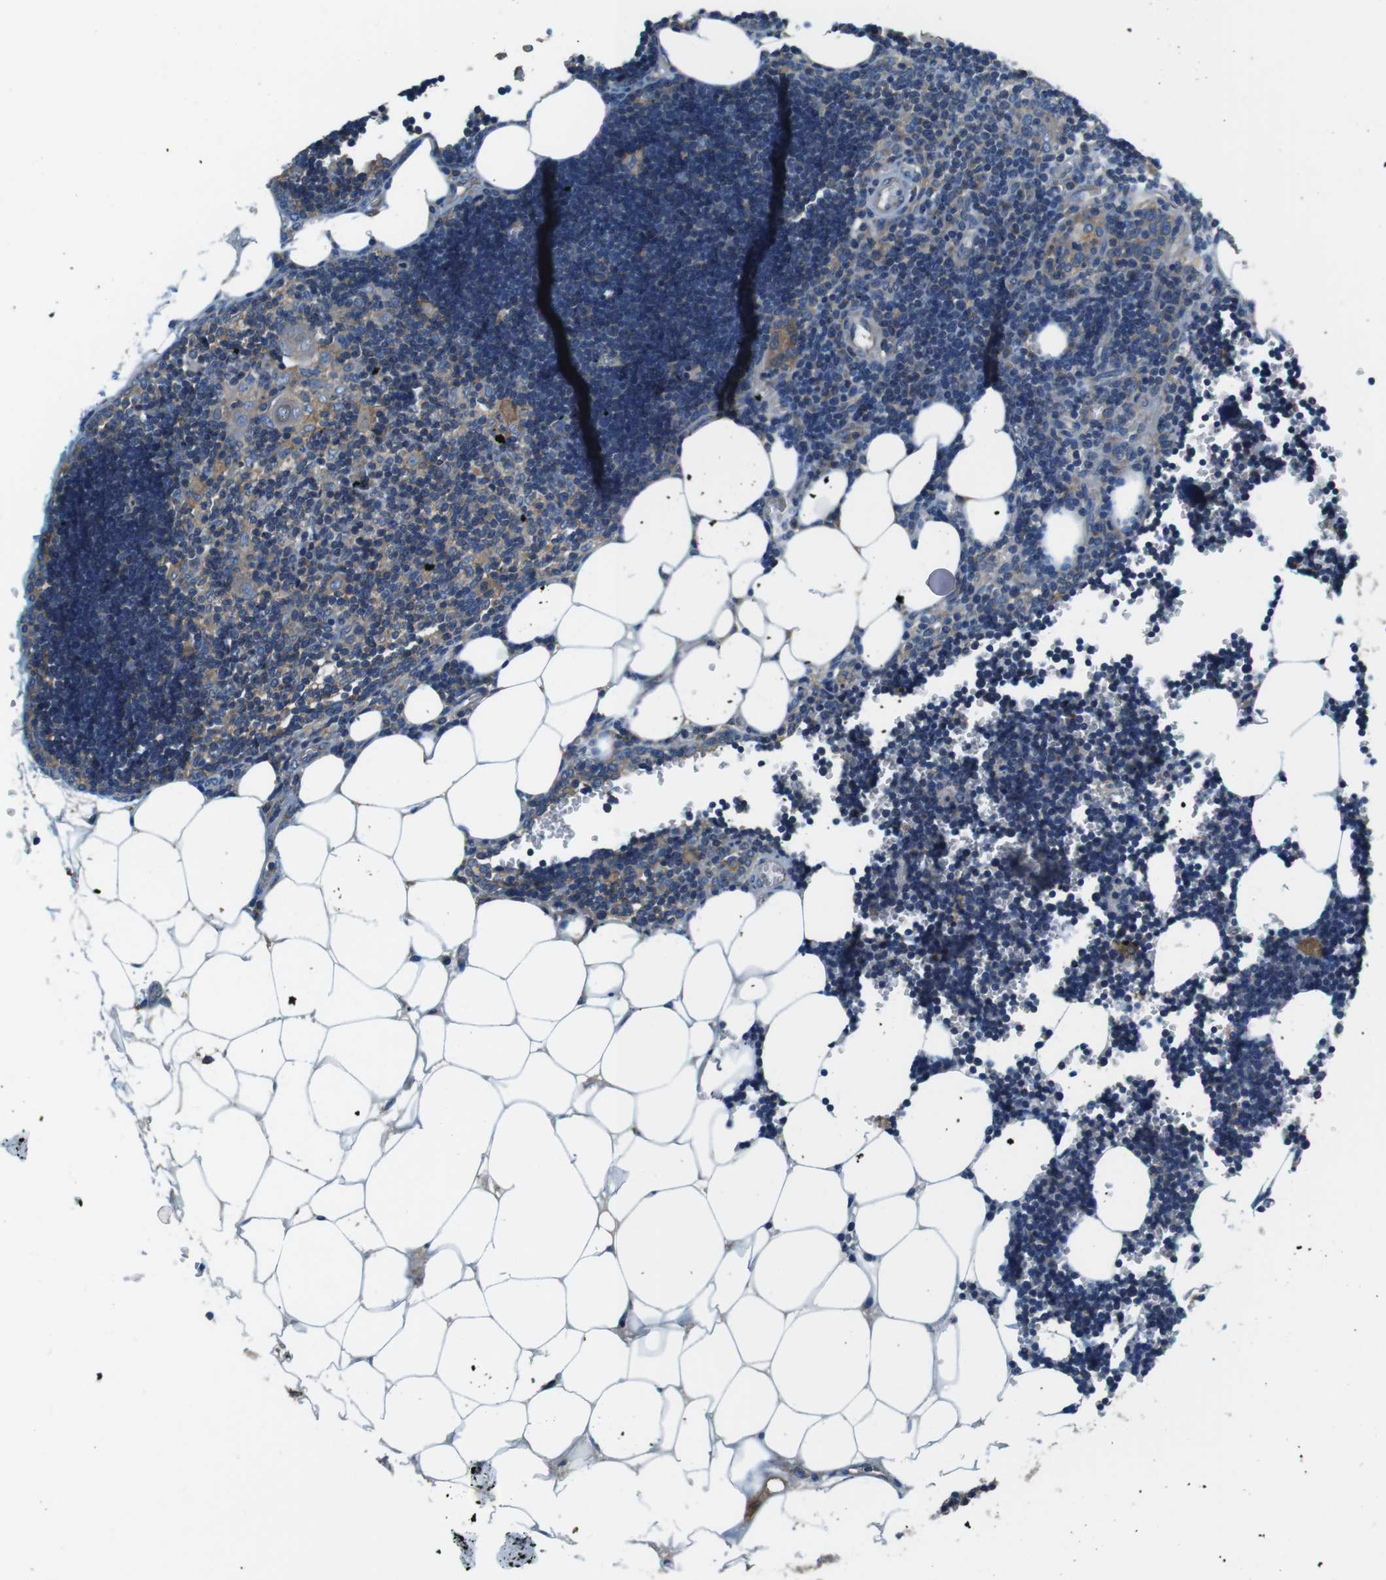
{"staining": {"intensity": "weak", "quantity": "25%-75%", "location": "cytoplasmic/membranous"}, "tissue": "lymph node", "cell_type": "Germinal center cells", "image_type": "normal", "snomed": [{"axis": "morphology", "description": "Normal tissue, NOS"}, {"axis": "topography", "description": "Lymph node"}], "caption": "DAB (3,3'-diaminobenzidine) immunohistochemical staining of unremarkable human lymph node reveals weak cytoplasmic/membranous protein positivity in about 25%-75% of germinal center cells. The staining was performed using DAB, with brown indicating positive protein expression. Nuclei are stained blue with hematoxylin.", "gene": "DENND4C", "patient": {"sex": "male", "age": 33}}